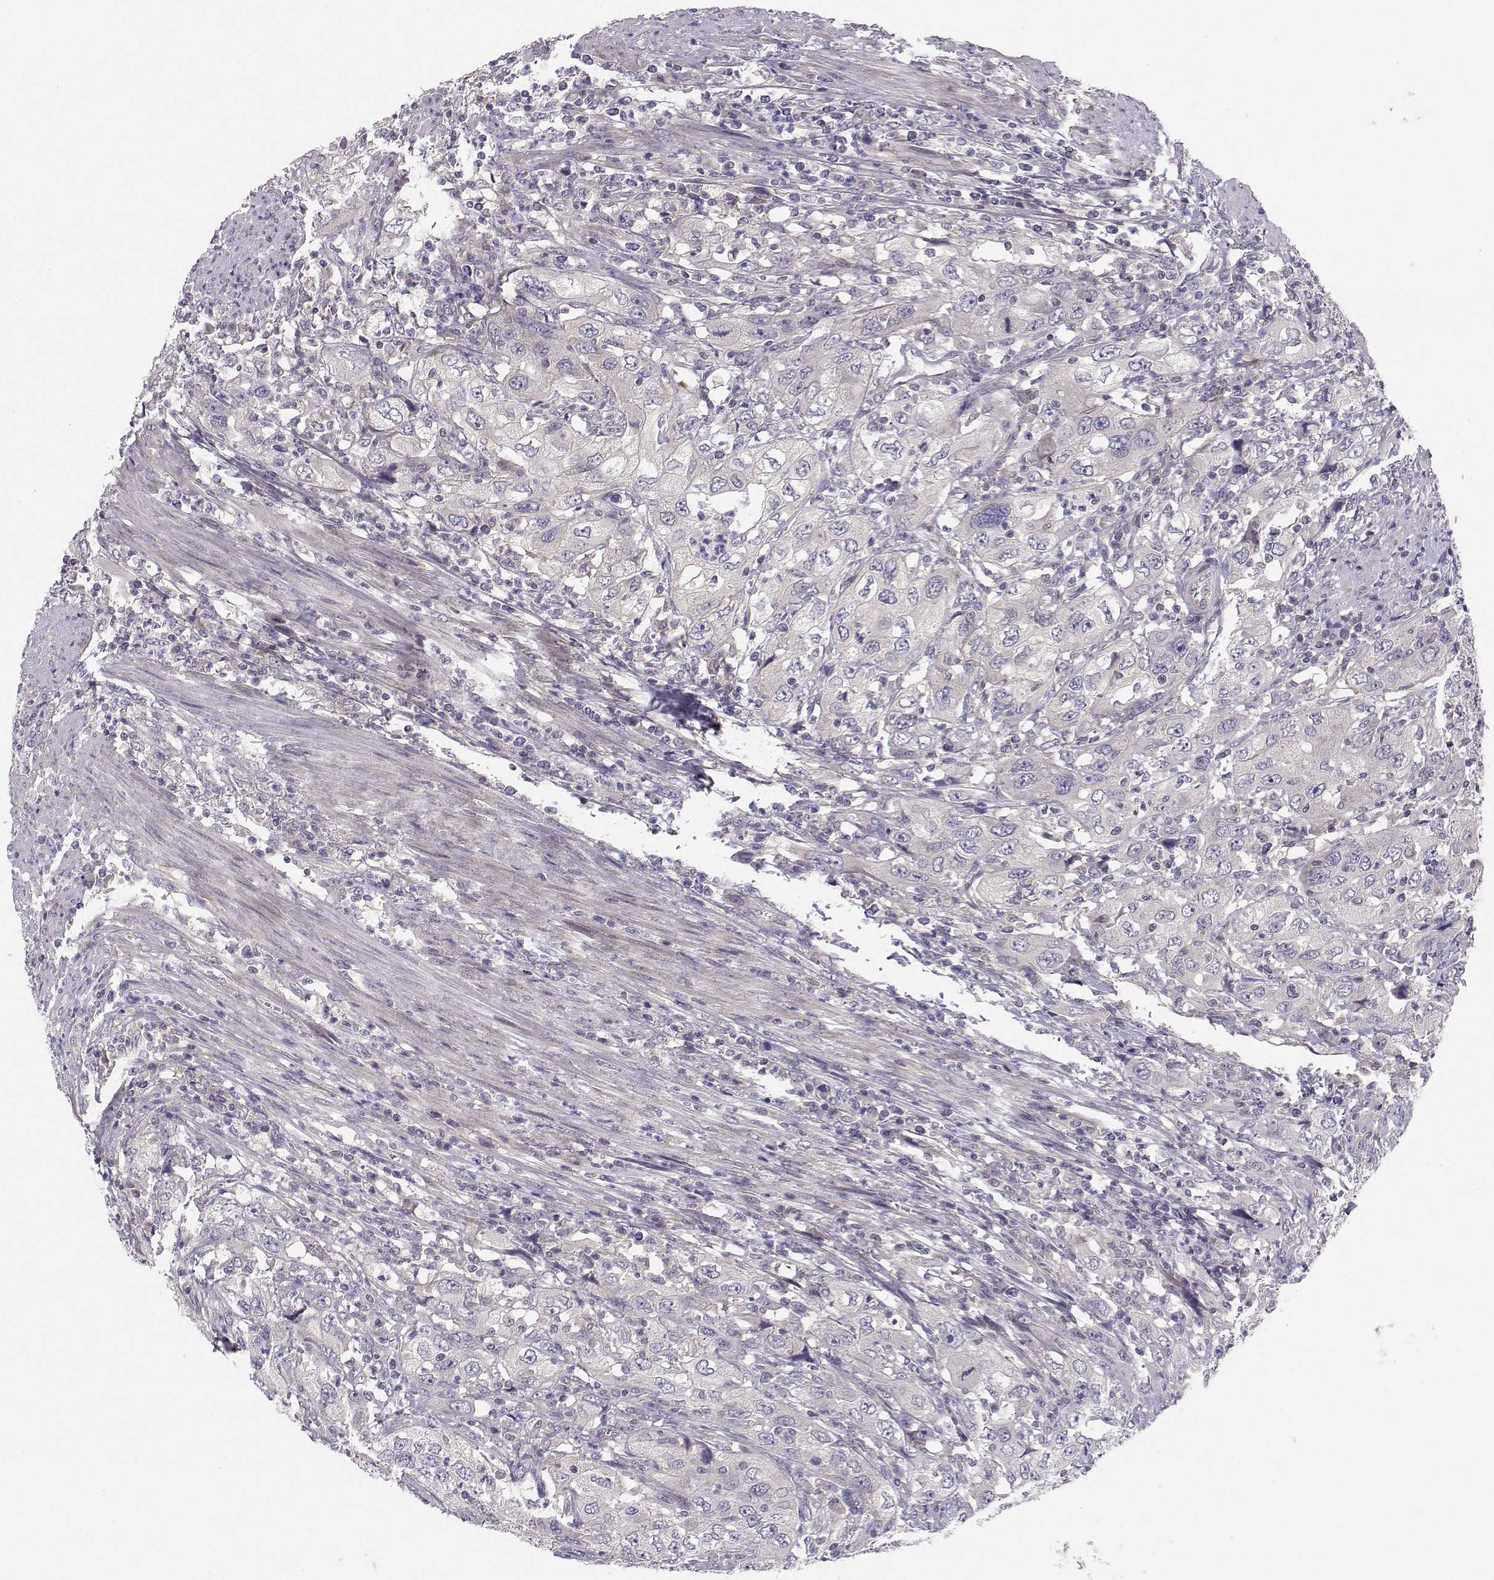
{"staining": {"intensity": "negative", "quantity": "none", "location": "none"}, "tissue": "urothelial cancer", "cell_type": "Tumor cells", "image_type": "cancer", "snomed": [{"axis": "morphology", "description": "Urothelial carcinoma, High grade"}, {"axis": "topography", "description": "Urinary bladder"}], "caption": "Tumor cells are negative for brown protein staining in high-grade urothelial carcinoma. Brightfield microscopy of IHC stained with DAB (brown) and hematoxylin (blue), captured at high magnification.", "gene": "PEX5L", "patient": {"sex": "male", "age": 76}}